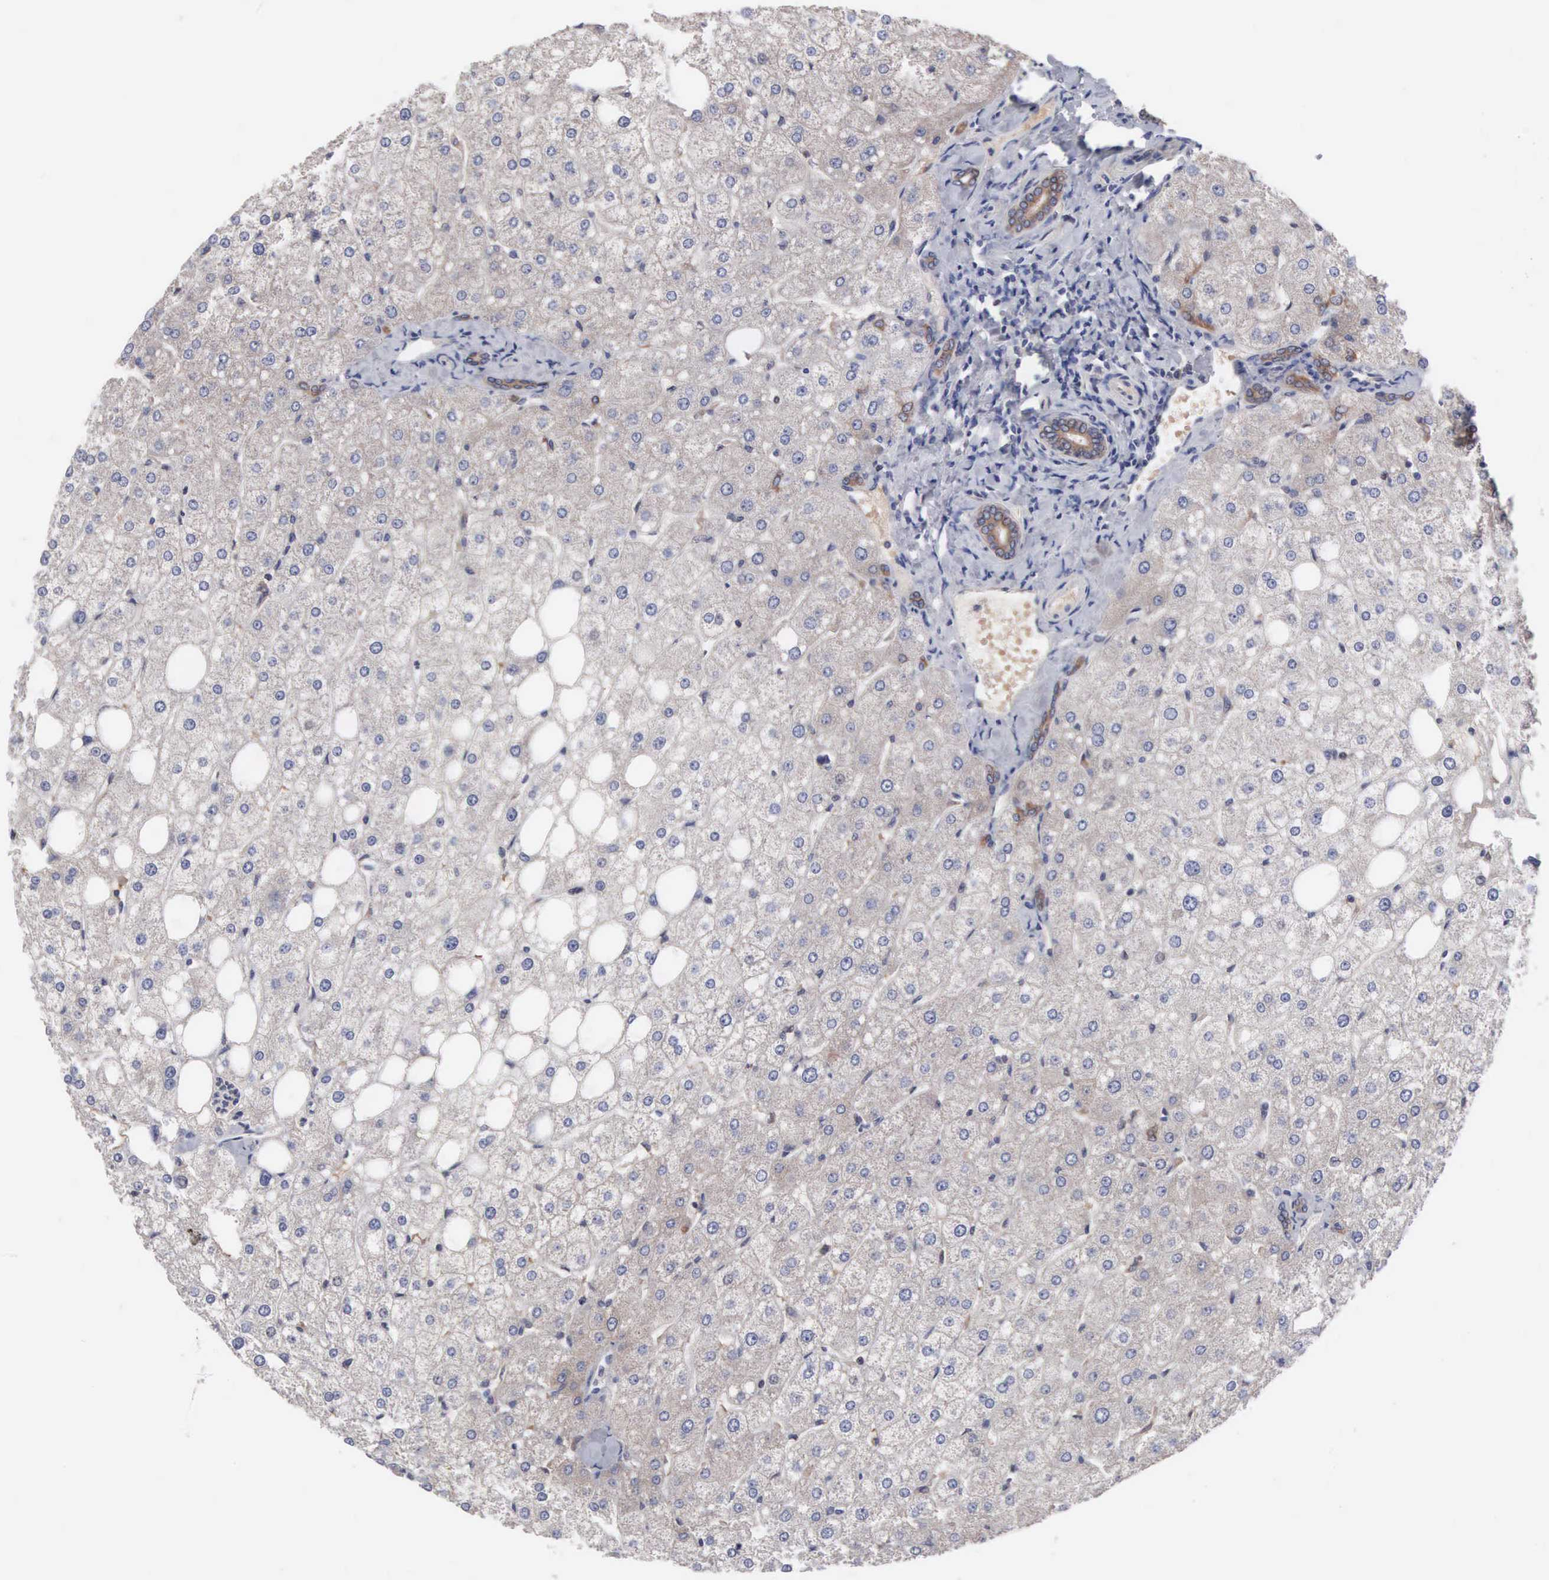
{"staining": {"intensity": "moderate", "quantity": ">75%", "location": "cytoplasmic/membranous"}, "tissue": "liver", "cell_type": "Cholangiocytes", "image_type": "normal", "snomed": [{"axis": "morphology", "description": "Normal tissue, NOS"}, {"axis": "topography", "description": "Liver"}], "caption": "This image displays immunohistochemistry staining of unremarkable liver, with medium moderate cytoplasmic/membranous positivity in about >75% of cholangiocytes.", "gene": "INF2", "patient": {"sex": "male", "age": 35}}